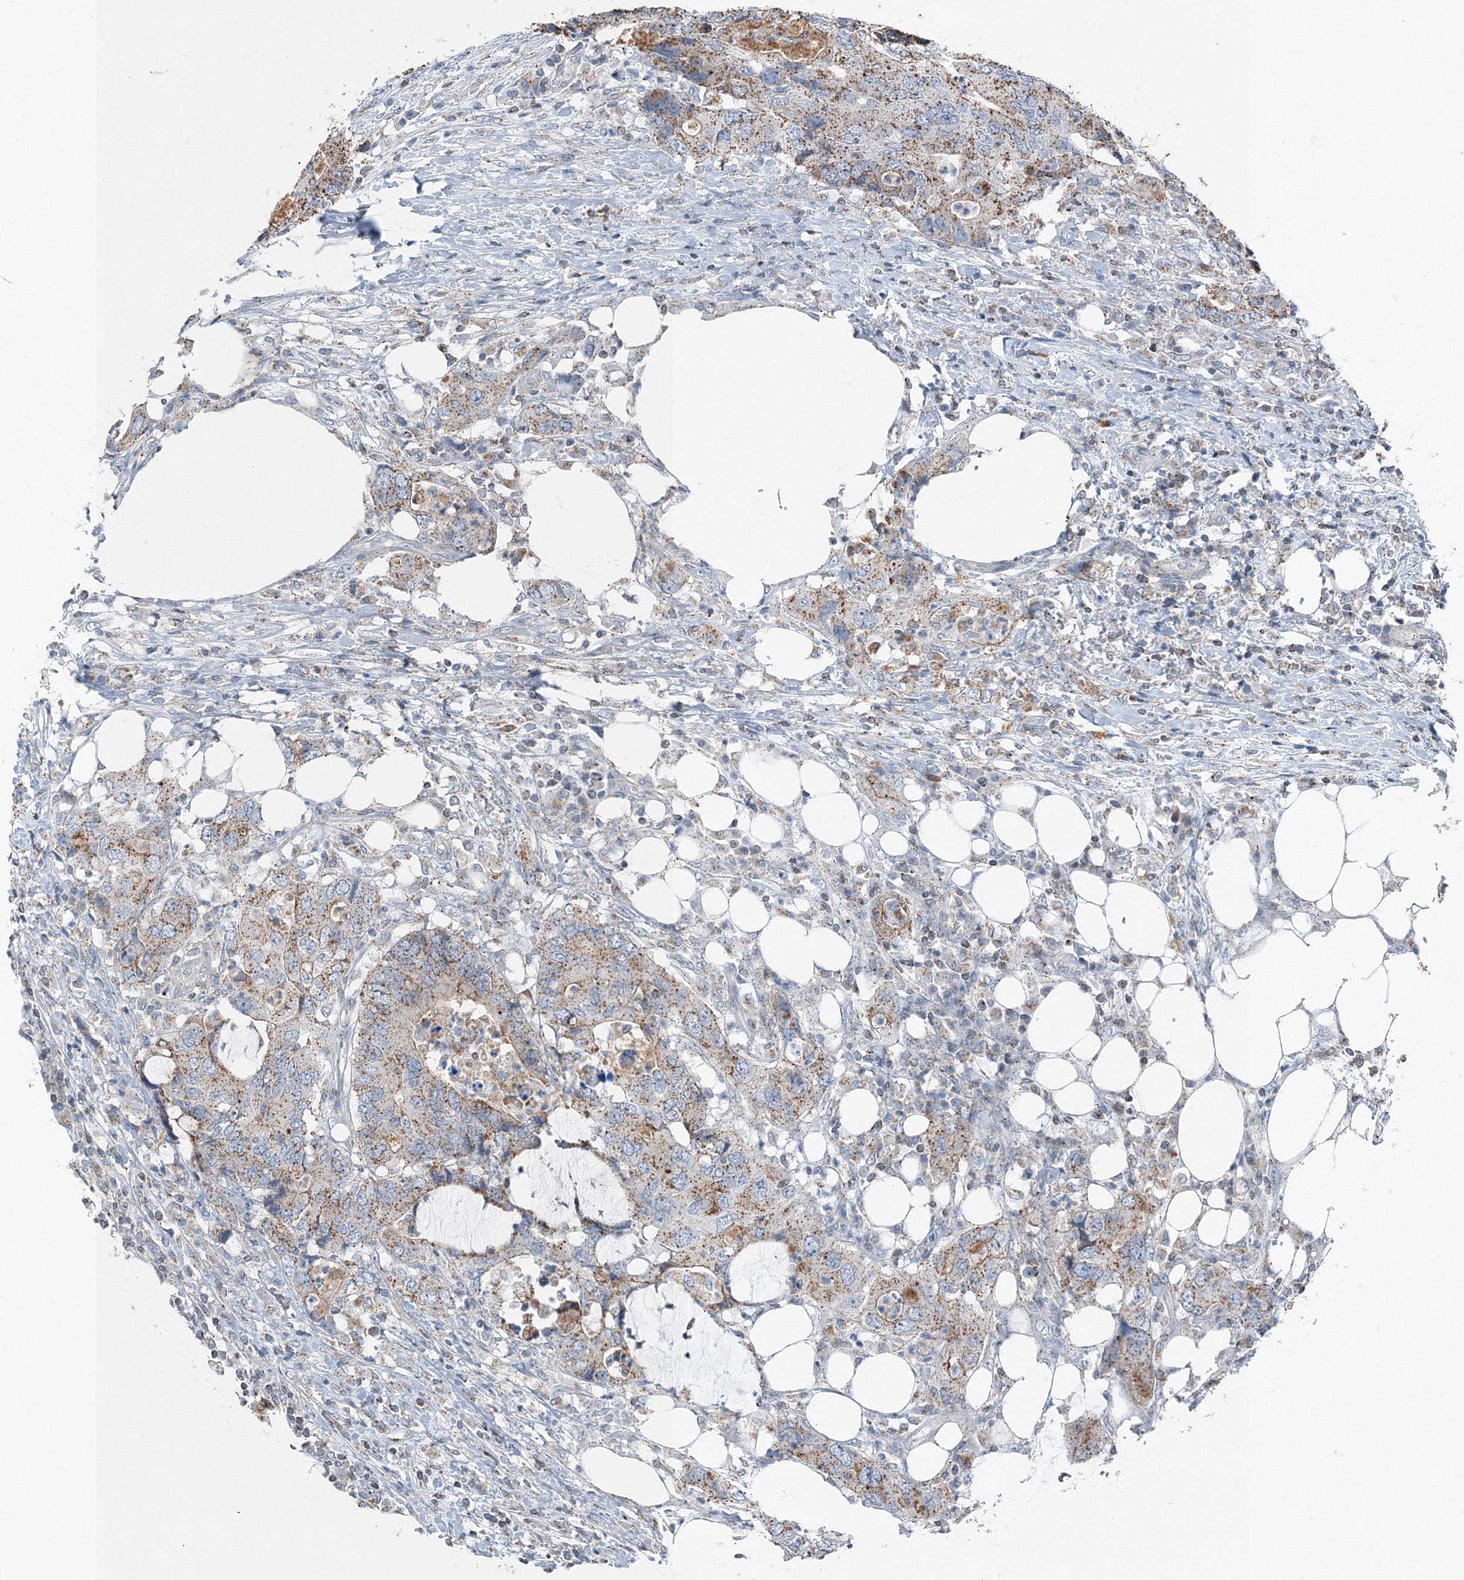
{"staining": {"intensity": "moderate", "quantity": ">75%", "location": "cytoplasmic/membranous"}, "tissue": "colorectal cancer", "cell_type": "Tumor cells", "image_type": "cancer", "snomed": [{"axis": "morphology", "description": "Adenocarcinoma, NOS"}, {"axis": "topography", "description": "Colon"}], "caption": "Colorectal cancer (adenocarcinoma) stained for a protein (brown) displays moderate cytoplasmic/membranous positive positivity in about >75% of tumor cells.", "gene": "AASDH", "patient": {"sex": "male", "age": 71}}